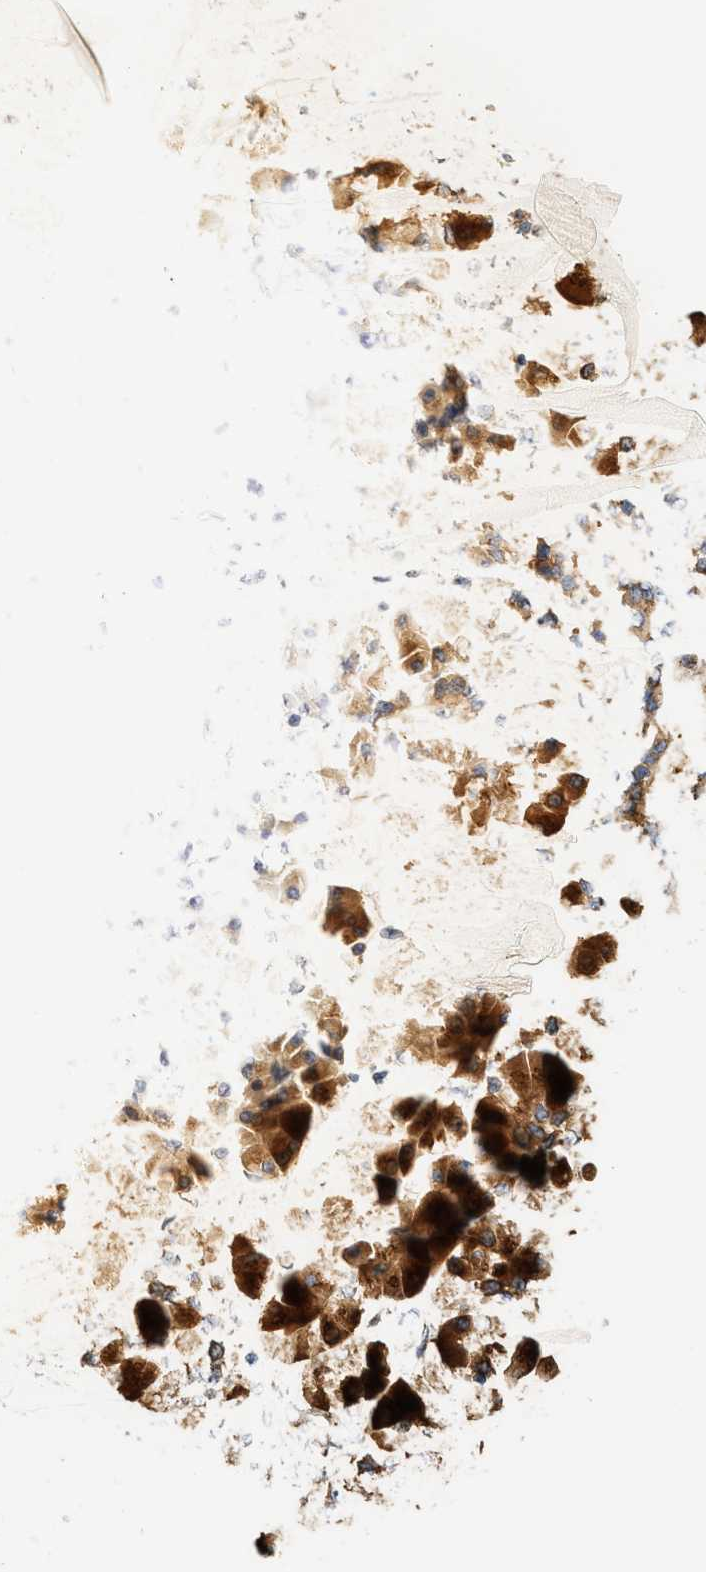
{"staining": {"intensity": "weak", "quantity": ">75%", "location": "cytoplasmic/membranous"}, "tissue": "pancreatic cancer", "cell_type": "Tumor cells", "image_type": "cancer", "snomed": [{"axis": "morphology", "description": "Normal tissue, NOS"}, {"axis": "morphology", "description": "Adenocarcinoma, NOS"}, {"axis": "topography", "description": "Pancreas"}], "caption": "Protein staining of pancreatic cancer tissue reveals weak cytoplasmic/membranous staining in approximately >75% of tumor cells. Using DAB (3,3'-diaminobenzidine) (brown) and hematoxylin (blue) stains, captured at high magnification using brightfield microscopy.", "gene": "ZNF70", "patient": {"sex": "female", "age": 71}}